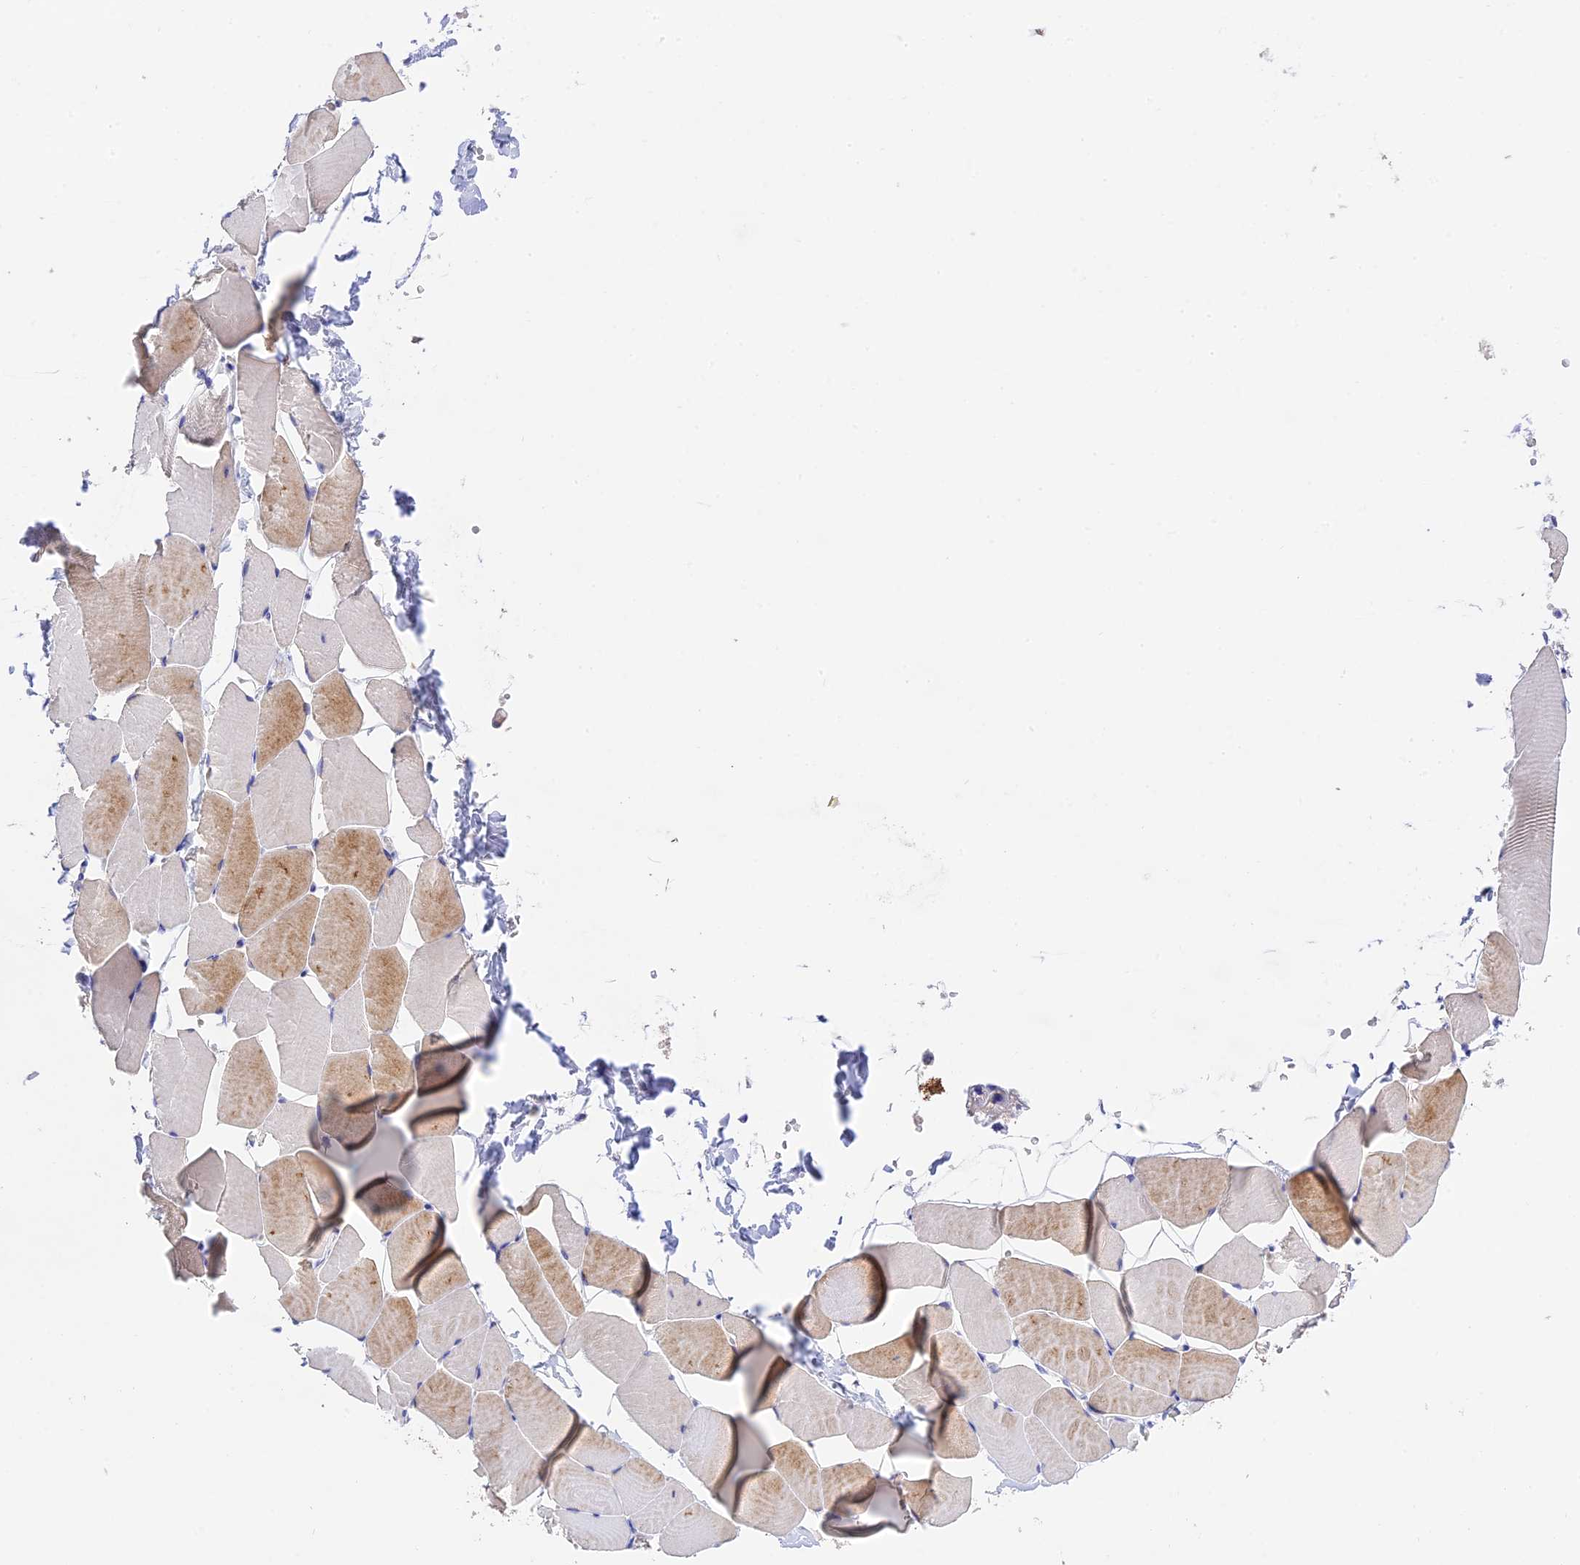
{"staining": {"intensity": "moderate", "quantity": "<25%", "location": "cytoplasmic/membranous"}, "tissue": "skeletal muscle", "cell_type": "Myocytes", "image_type": "normal", "snomed": [{"axis": "morphology", "description": "Normal tissue, NOS"}, {"axis": "topography", "description": "Skeletal muscle"}], "caption": "Human skeletal muscle stained with a brown dye shows moderate cytoplasmic/membranous positive expression in approximately <25% of myocytes.", "gene": "MS4A5", "patient": {"sex": "male", "age": 25}}